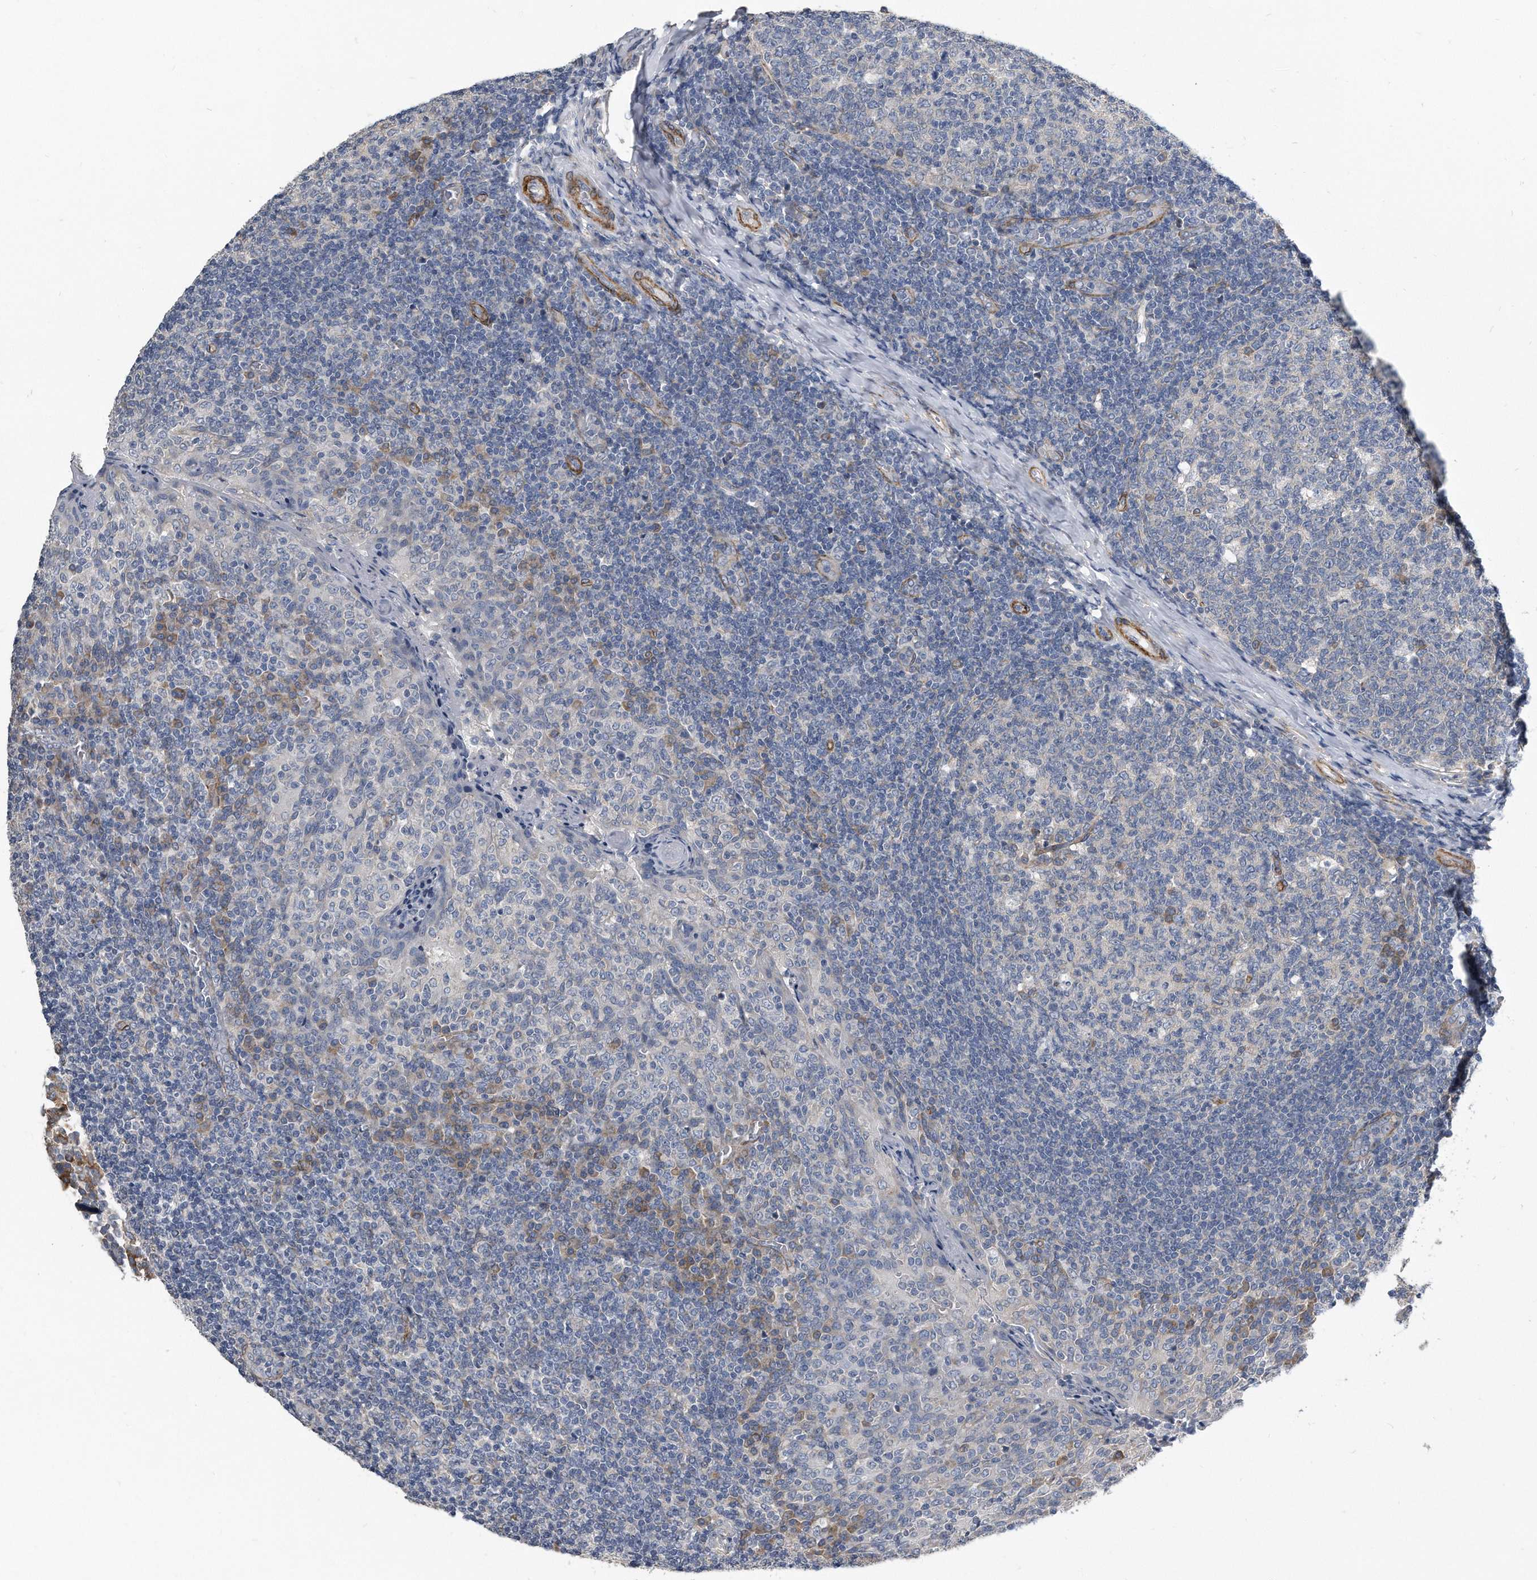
{"staining": {"intensity": "strong", "quantity": "<25%", "location": "cytoplasmic/membranous"}, "tissue": "tonsil", "cell_type": "Germinal center cells", "image_type": "normal", "snomed": [{"axis": "morphology", "description": "Normal tissue, NOS"}, {"axis": "topography", "description": "Tonsil"}], "caption": "IHC photomicrograph of normal tonsil: human tonsil stained using IHC displays medium levels of strong protein expression localized specifically in the cytoplasmic/membranous of germinal center cells, appearing as a cytoplasmic/membranous brown color.", "gene": "EIF2B4", "patient": {"sex": "female", "age": 19}}